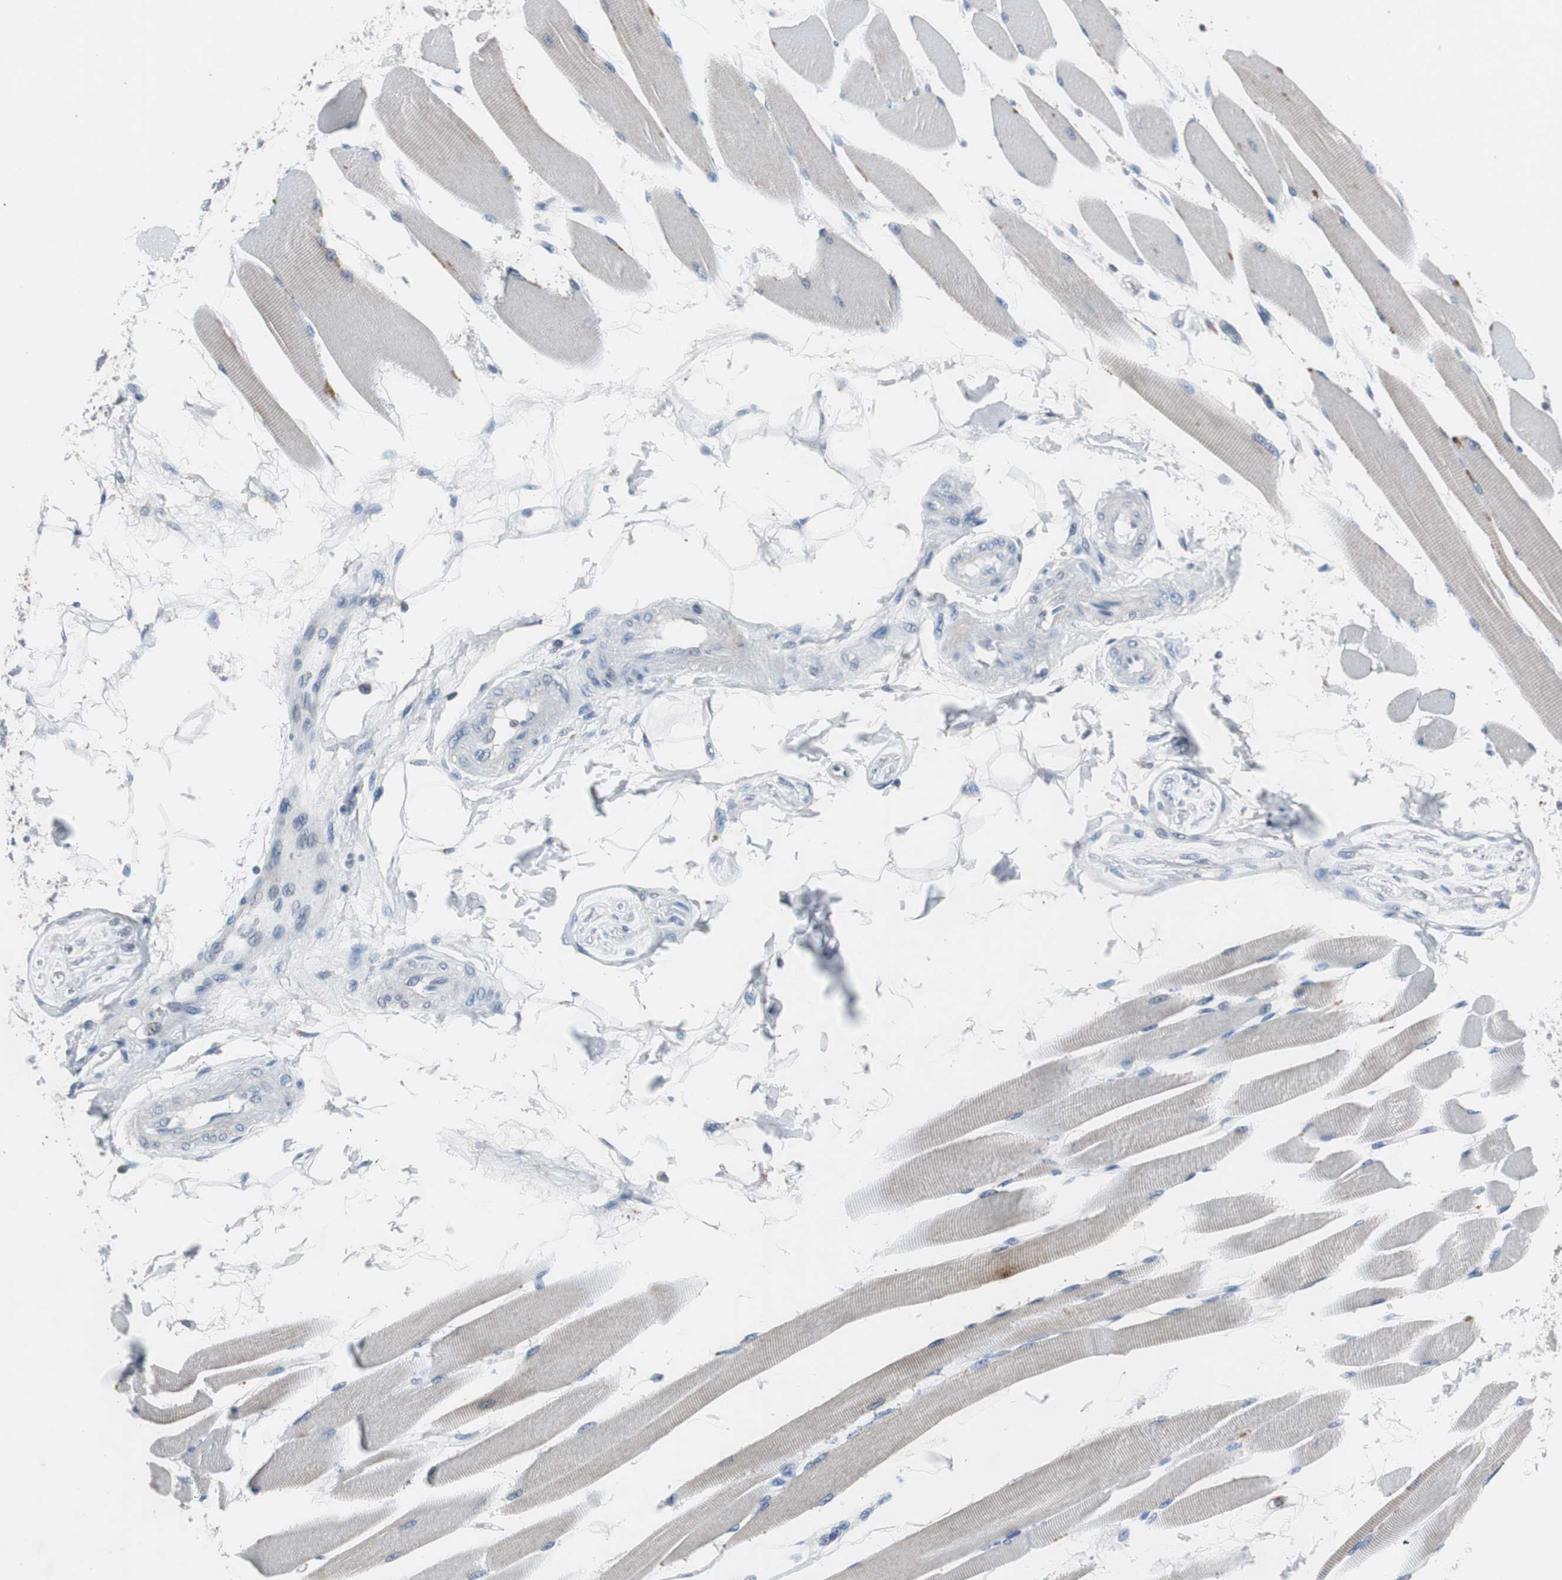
{"staining": {"intensity": "negative", "quantity": "none", "location": "none"}, "tissue": "skeletal muscle", "cell_type": "Myocytes", "image_type": "normal", "snomed": [{"axis": "morphology", "description": "Normal tissue, NOS"}, {"axis": "topography", "description": "Skeletal muscle"}, {"axis": "topography", "description": "Peripheral nerve tissue"}], "caption": "Immunohistochemistry photomicrograph of normal skeletal muscle: human skeletal muscle stained with DAB (3,3'-diaminobenzidine) exhibits no significant protein positivity in myocytes. (DAB immunohistochemistry (IHC) visualized using brightfield microscopy, high magnification).", "gene": "TK1", "patient": {"sex": "female", "age": 84}}